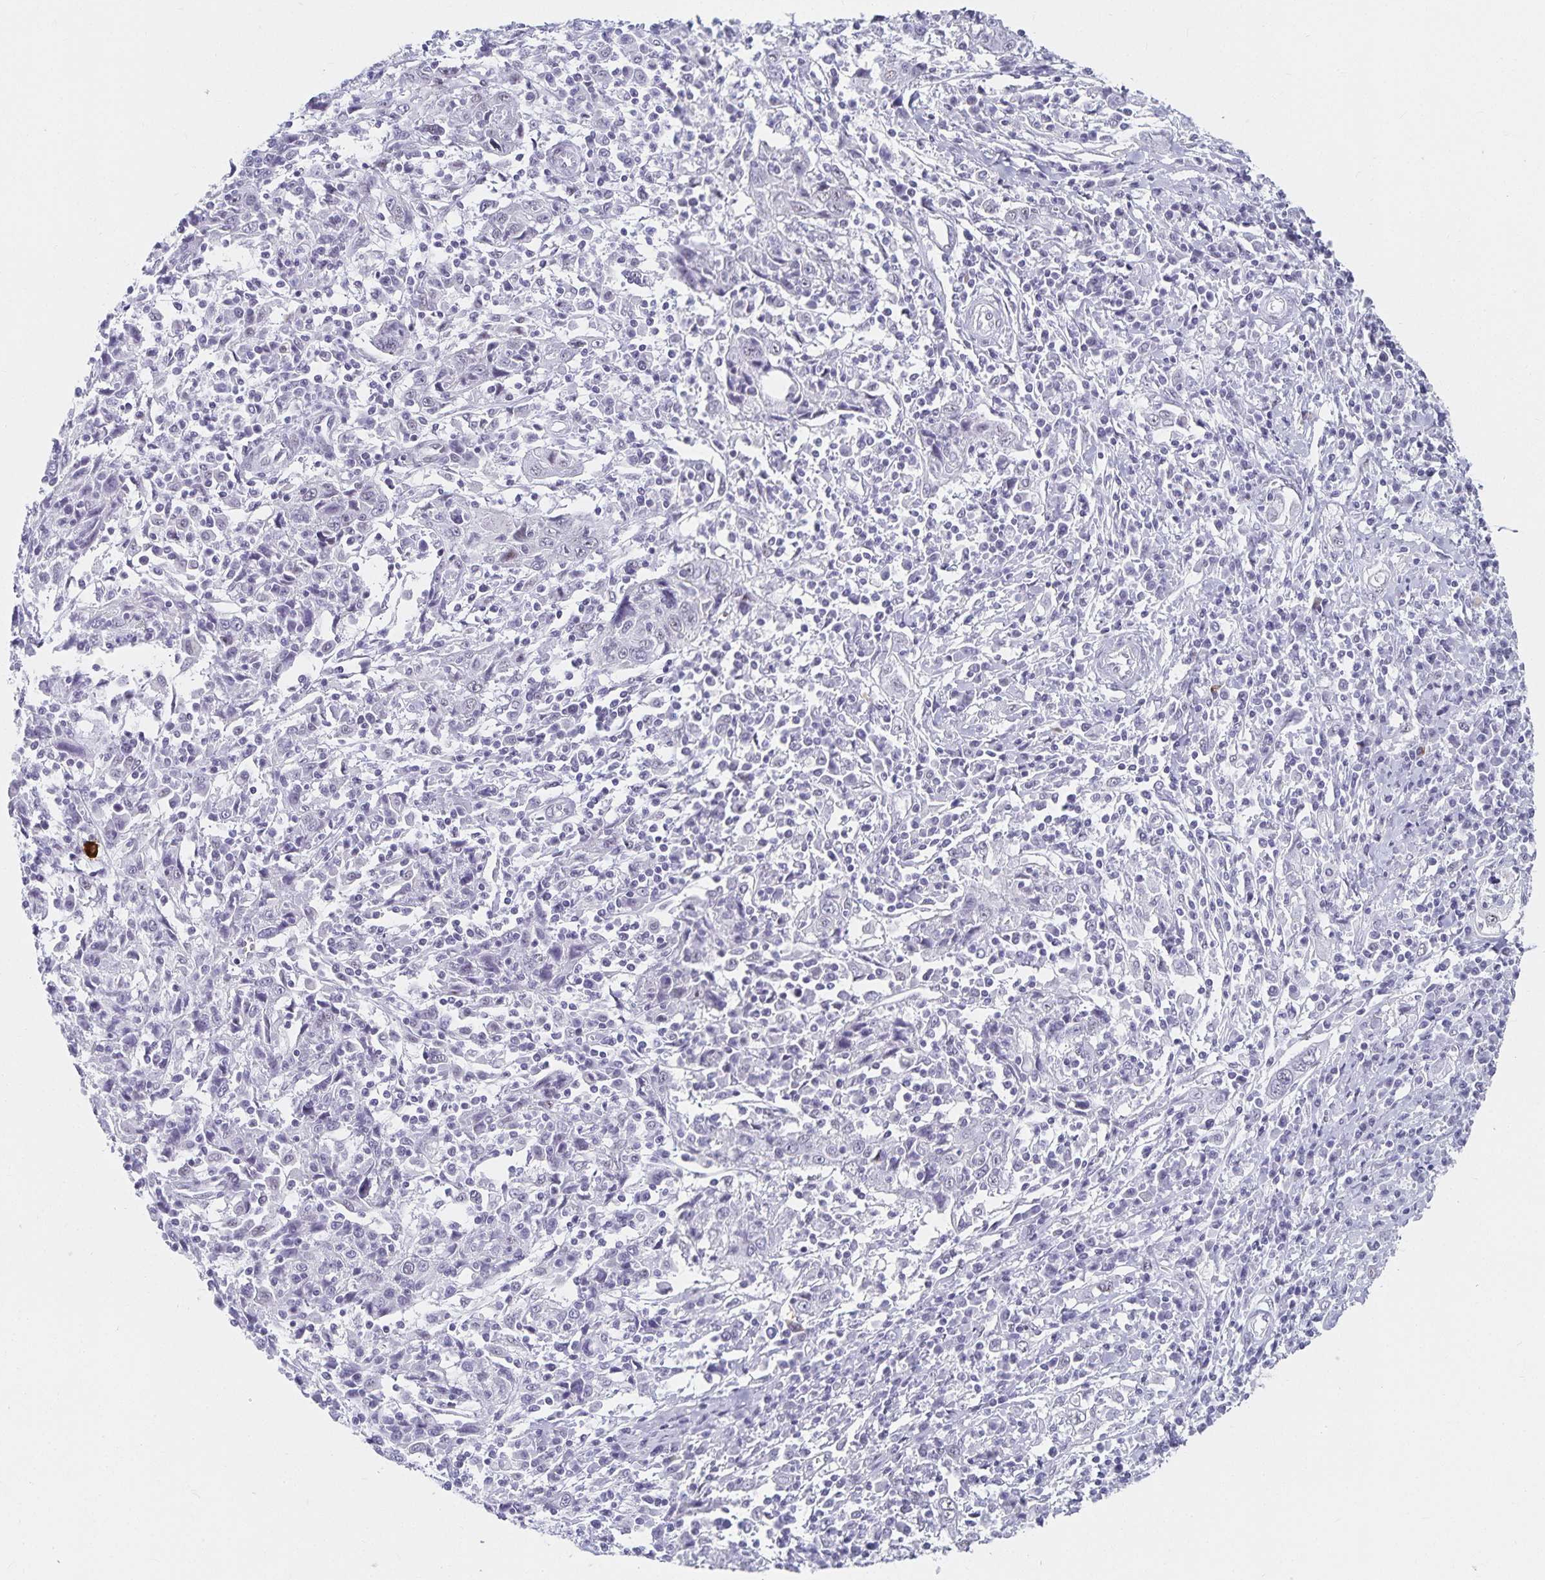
{"staining": {"intensity": "negative", "quantity": "none", "location": "none"}, "tissue": "cervical cancer", "cell_type": "Tumor cells", "image_type": "cancer", "snomed": [{"axis": "morphology", "description": "Squamous cell carcinoma, NOS"}, {"axis": "topography", "description": "Cervix"}], "caption": "Immunohistochemical staining of cervical squamous cell carcinoma reveals no significant expression in tumor cells.", "gene": "C20orf85", "patient": {"sex": "female", "age": 46}}